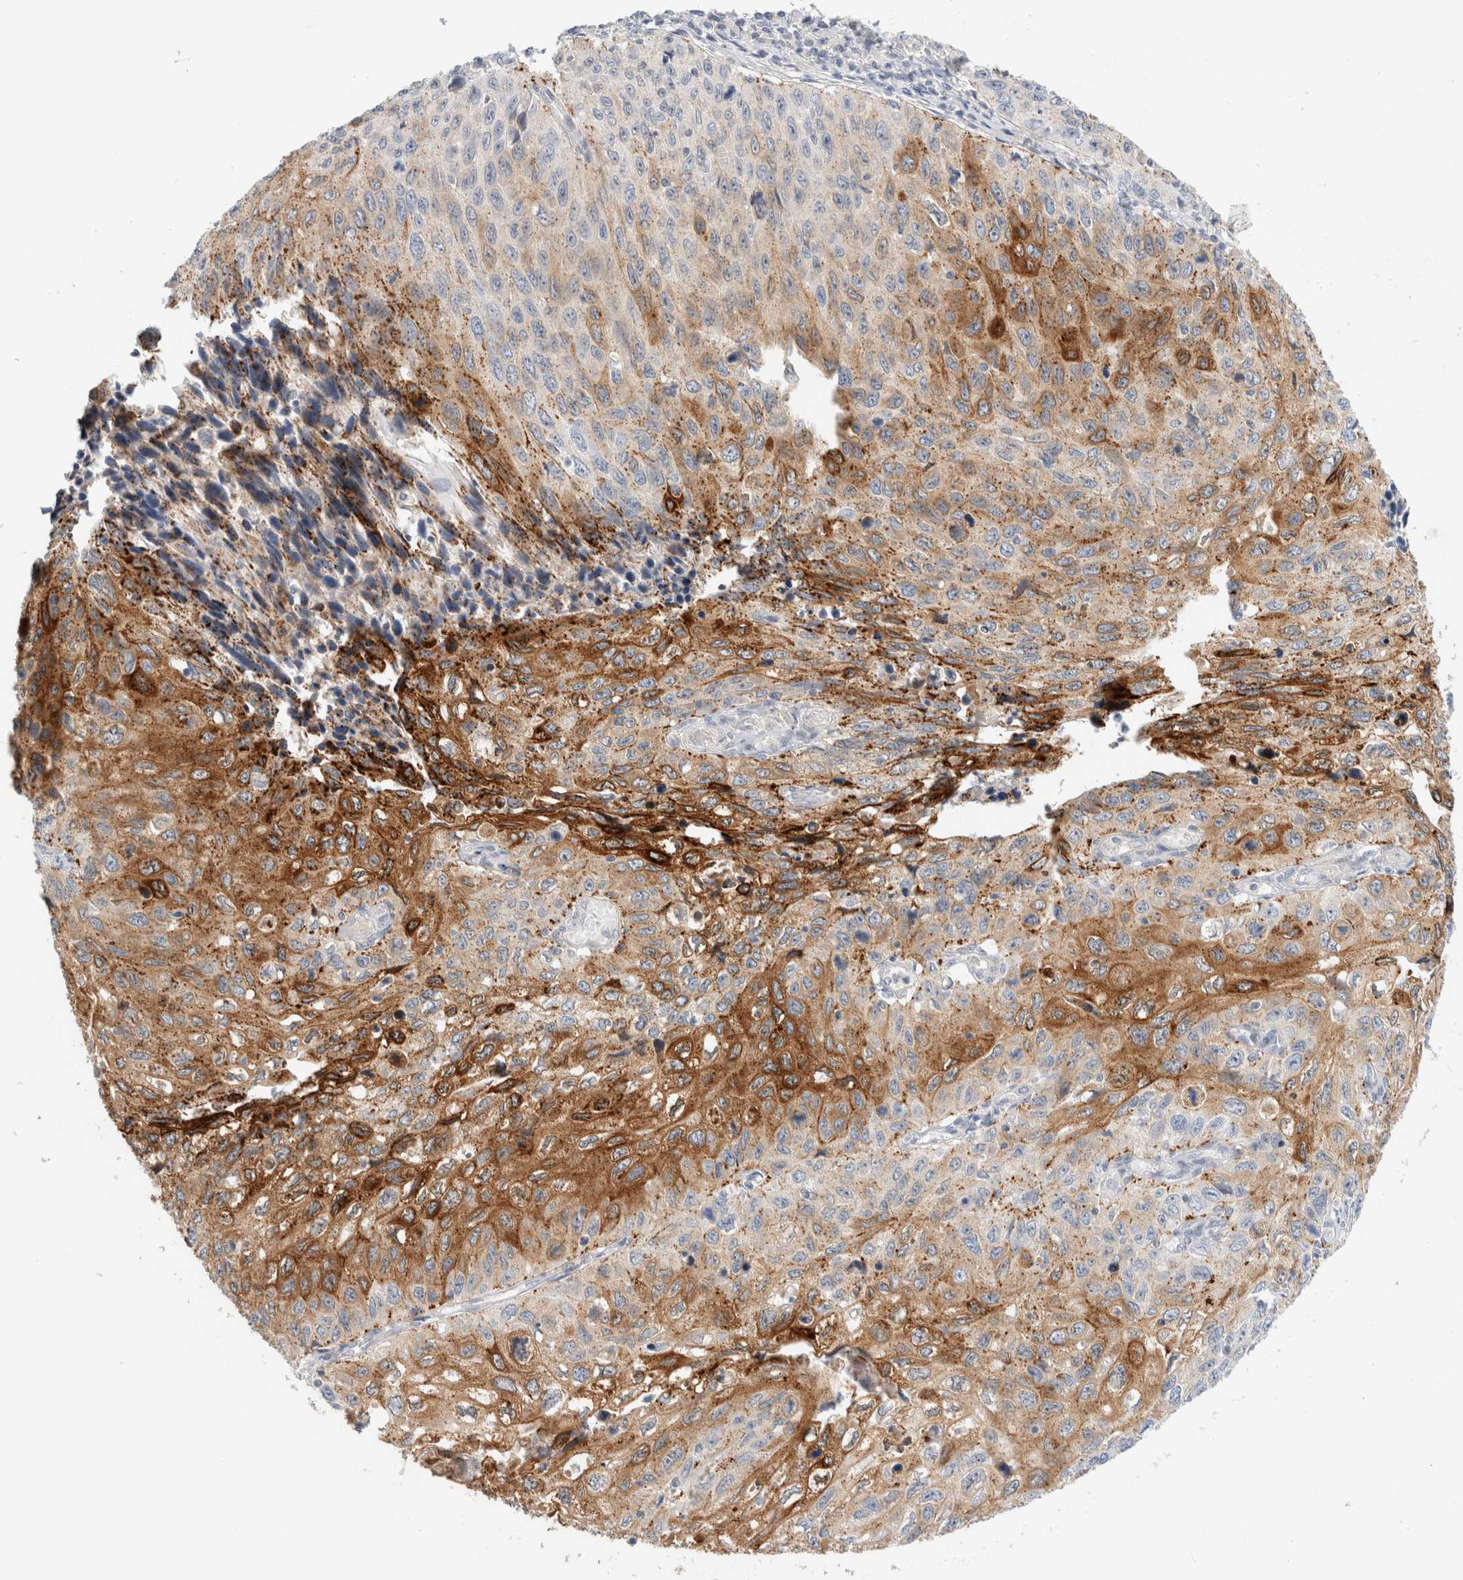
{"staining": {"intensity": "moderate", "quantity": "25%-75%", "location": "cytoplasmic/membranous"}, "tissue": "cervical cancer", "cell_type": "Tumor cells", "image_type": "cancer", "snomed": [{"axis": "morphology", "description": "Squamous cell carcinoma, NOS"}, {"axis": "topography", "description": "Cervix"}], "caption": "A micrograph of cervical squamous cell carcinoma stained for a protein exhibits moderate cytoplasmic/membranous brown staining in tumor cells.", "gene": "SDR16C5", "patient": {"sex": "female", "age": 53}}